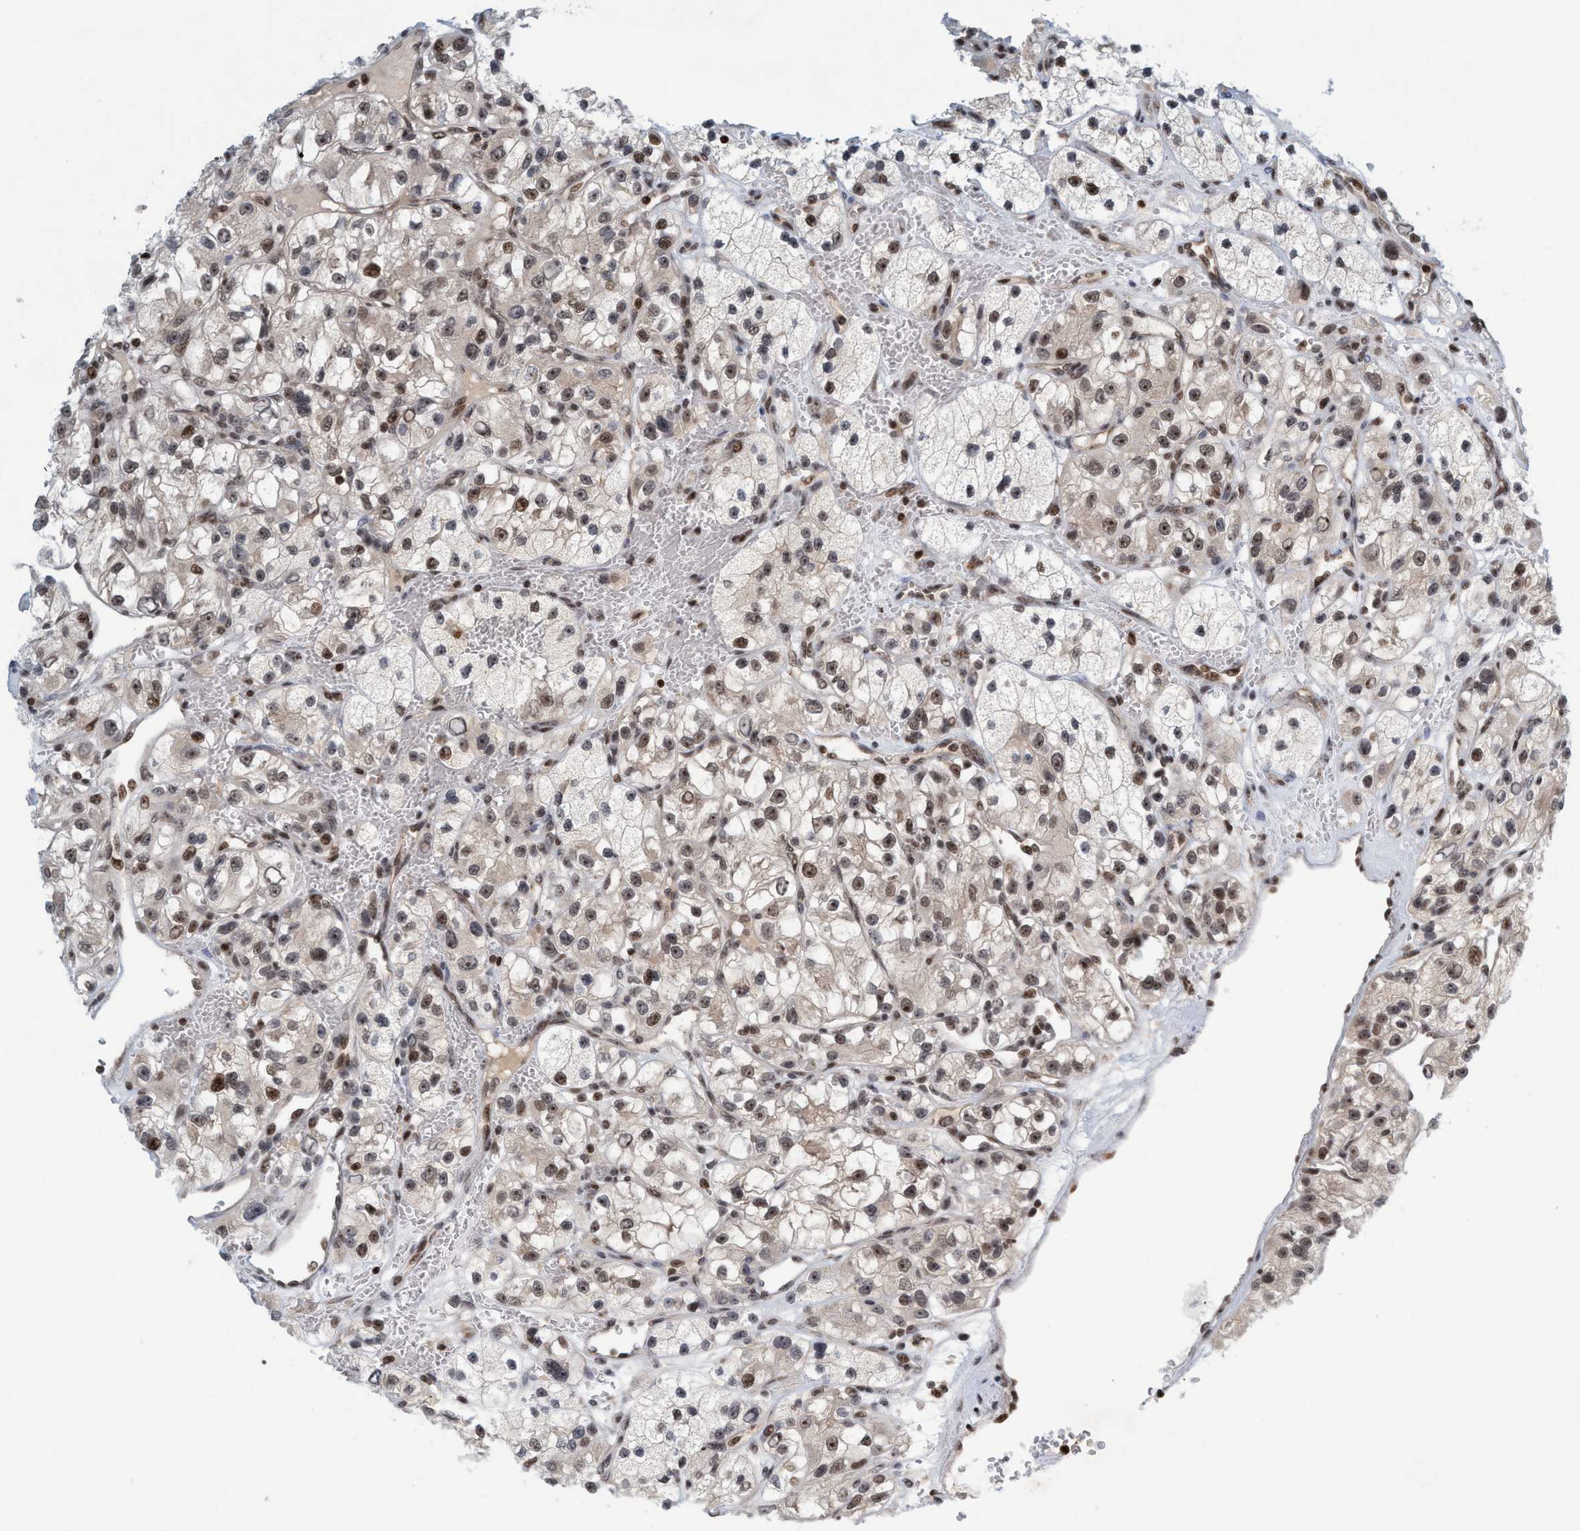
{"staining": {"intensity": "moderate", "quantity": "25%-75%", "location": "nuclear"}, "tissue": "renal cancer", "cell_type": "Tumor cells", "image_type": "cancer", "snomed": [{"axis": "morphology", "description": "Adenocarcinoma, NOS"}, {"axis": "topography", "description": "Kidney"}], "caption": "Moderate nuclear protein expression is present in about 25%-75% of tumor cells in renal cancer (adenocarcinoma).", "gene": "SMCR8", "patient": {"sex": "female", "age": 57}}